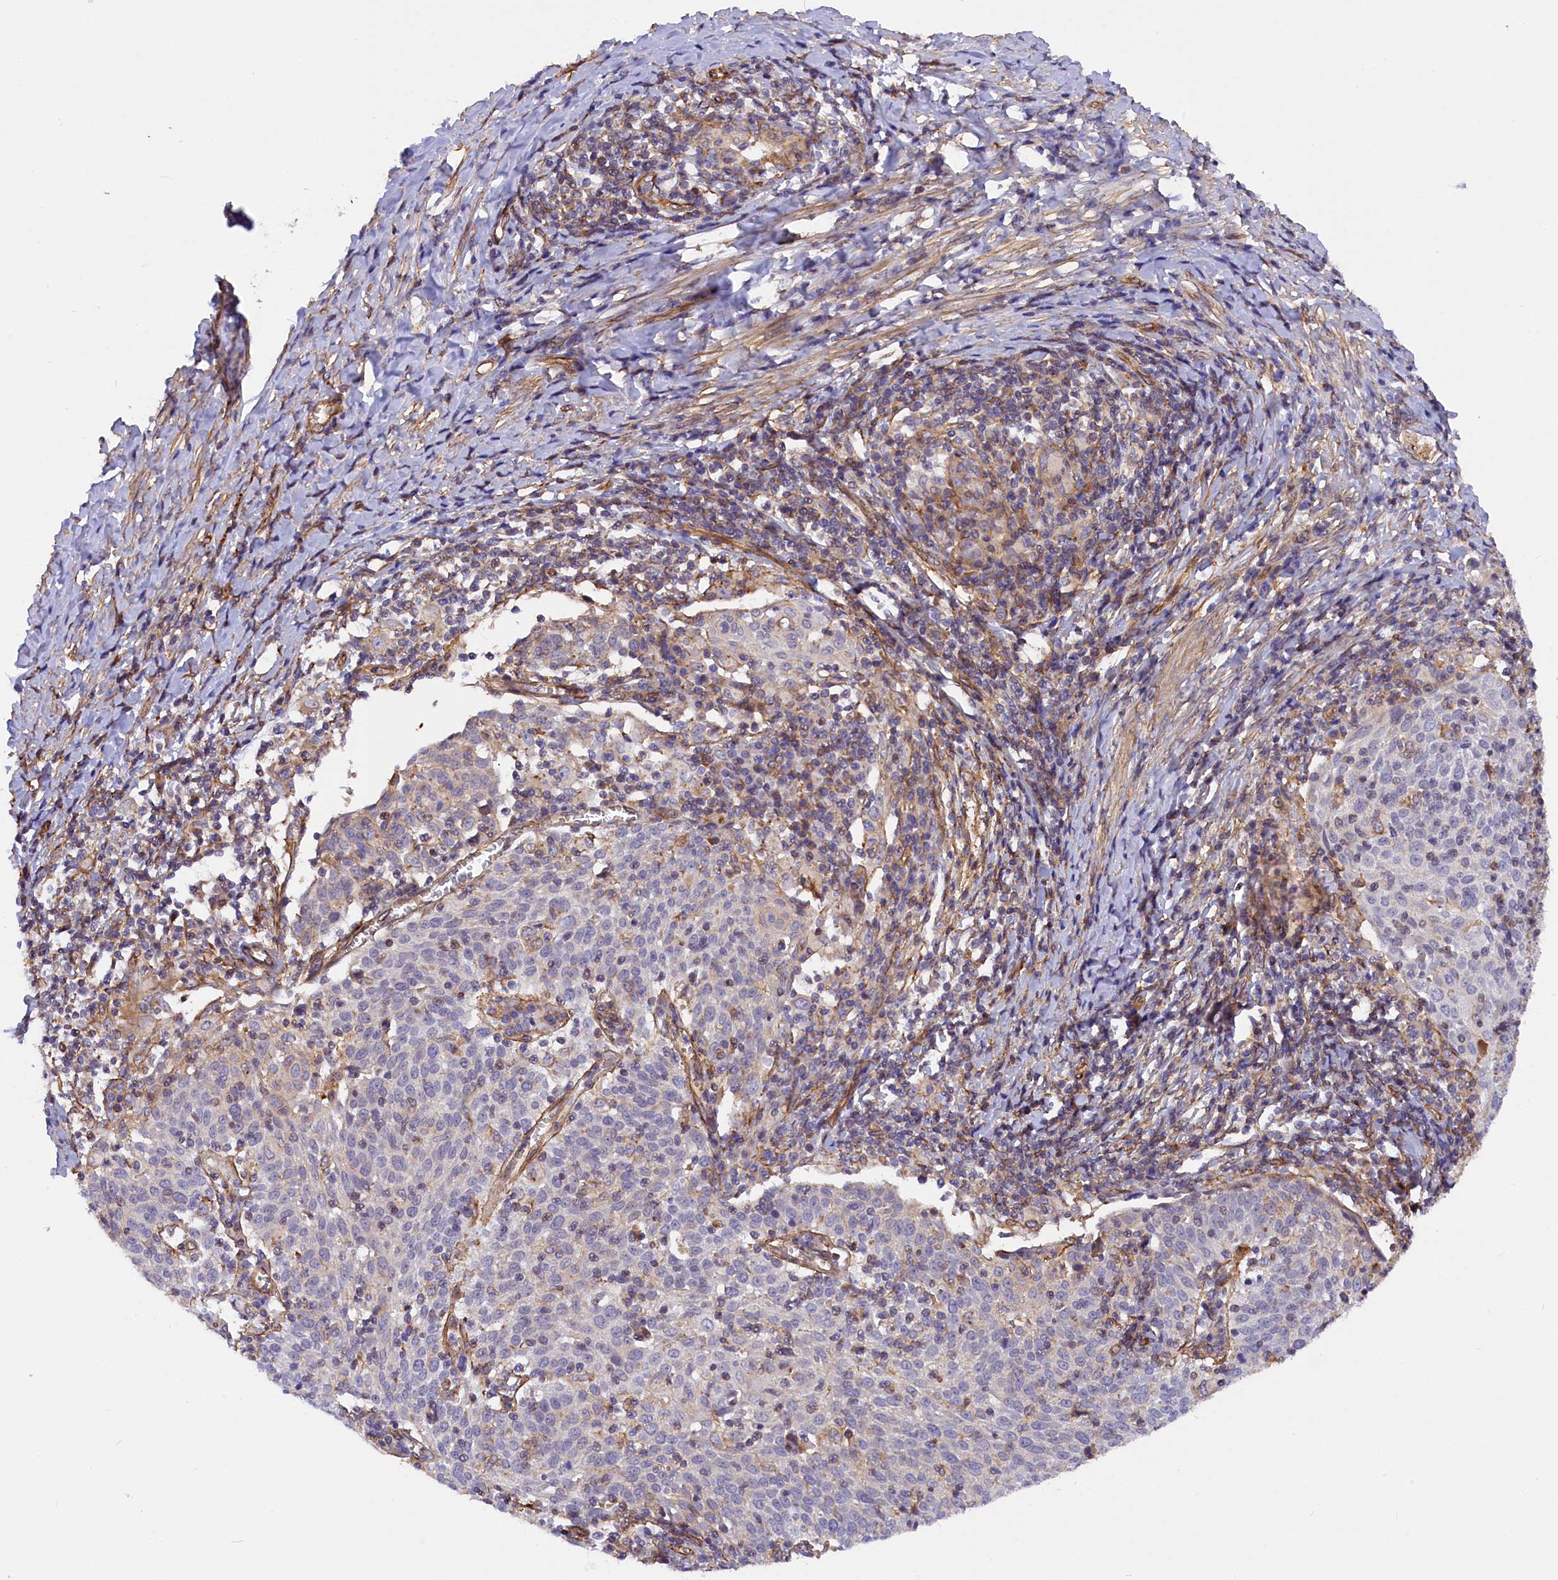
{"staining": {"intensity": "negative", "quantity": "none", "location": "none"}, "tissue": "cervical cancer", "cell_type": "Tumor cells", "image_type": "cancer", "snomed": [{"axis": "morphology", "description": "Squamous cell carcinoma, NOS"}, {"axis": "topography", "description": "Cervix"}], "caption": "Immunohistochemistry (IHC) photomicrograph of human cervical cancer stained for a protein (brown), which shows no expression in tumor cells.", "gene": "MED20", "patient": {"sex": "female", "age": 52}}